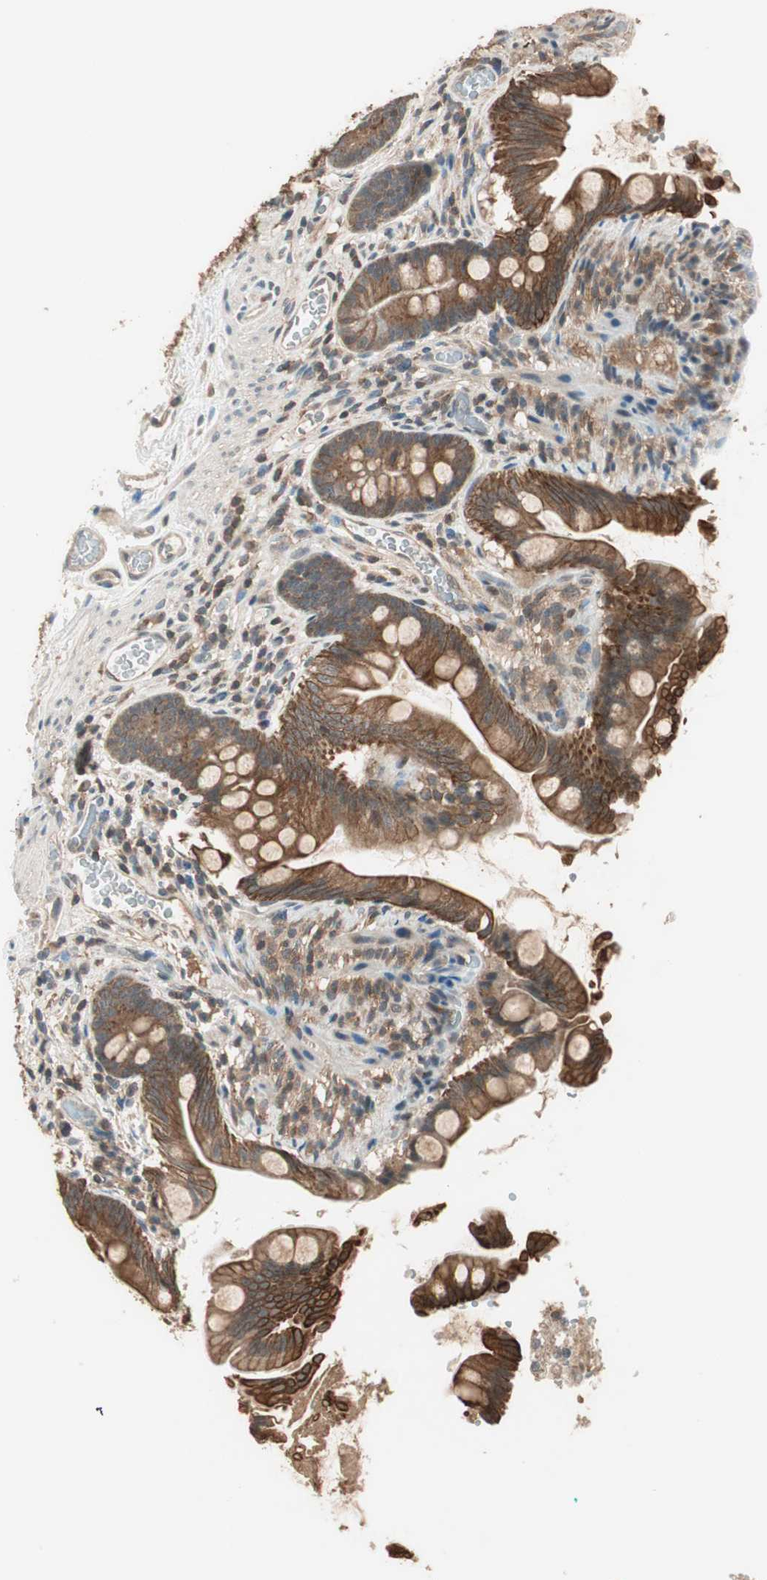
{"staining": {"intensity": "moderate", "quantity": ">75%", "location": "cytoplasmic/membranous"}, "tissue": "small intestine", "cell_type": "Glandular cells", "image_type": "normal", "snomed": [{"axis": "morphology", "description": "Normal tissue, NOS"}, {"axis": "topography", "description": "Small intestine"}], "caption": "A brown stain shows moderate cytoplasmic/membranous staining of a protein in glandular cells of unremarkable human small intestine. (brown staining indicates protein expression, while blue staining denotes nuclei).", "gene": "TRIM21", "patient": {"sex": "female", "age": 56}}